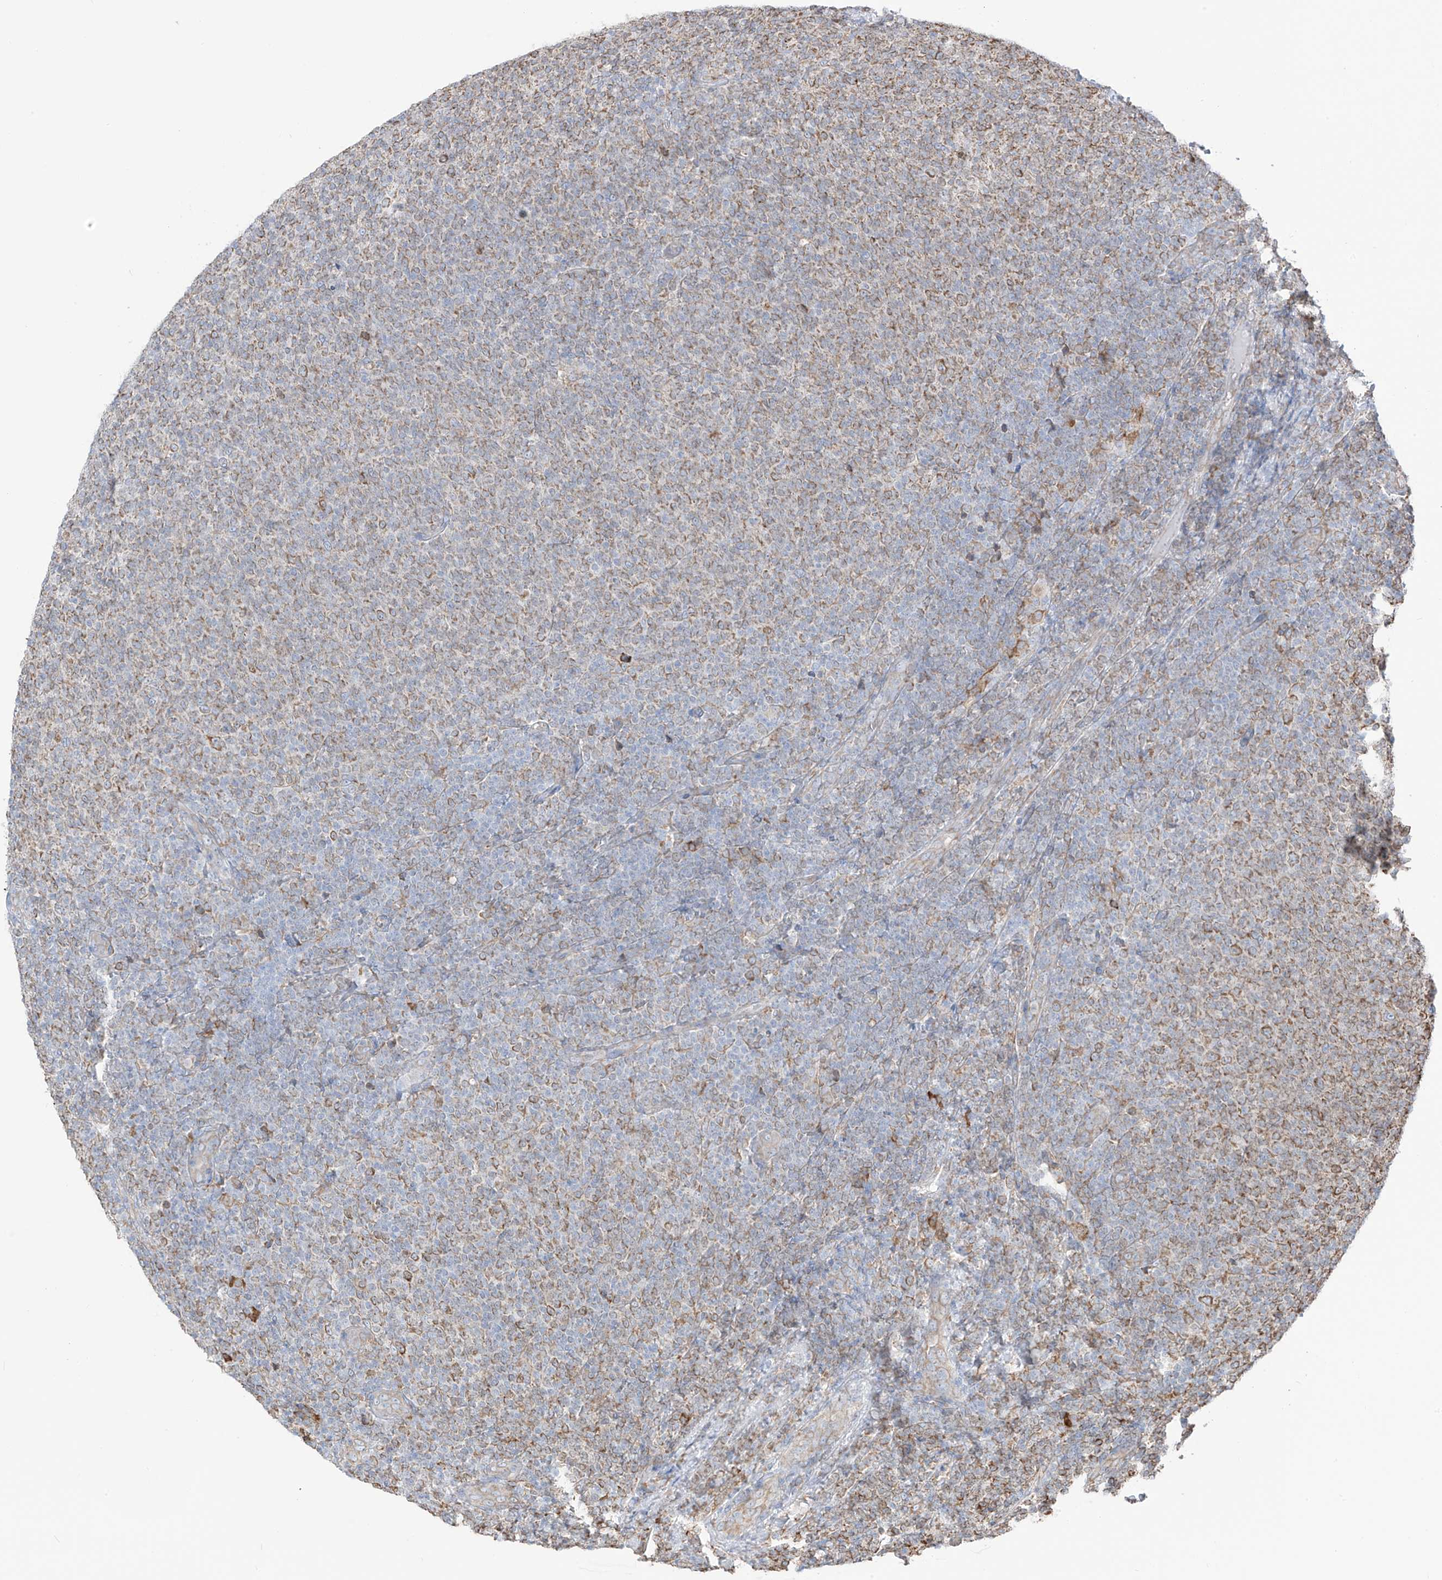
{"staining": {"intensity": "weak", "quantity": "25%-75%", "location": "cytoplasmic/membranous"}, "tissue": "lymphoma", "cell_type": "Tumor cells", "image_type": "cancer", "snomed": [{"axis": "morphology", "description": "Malignant lymphoma, non-Hodgkin's type, Low grade"}, {"axis": "topography", "description": "Lymph node"}], "caption": "Immunohistochemistry (IHC) photomicrograph of malignant lymphoma, non-Hodgkin's type (low-grade) stained for a protein (brown), which demonstrates low levels of weak cytoplasmic/membranous expression in approximately 25%-75% of tumor cells.", "gene": "PDIA6", "patient": {"sex": "male", "age": 66}}